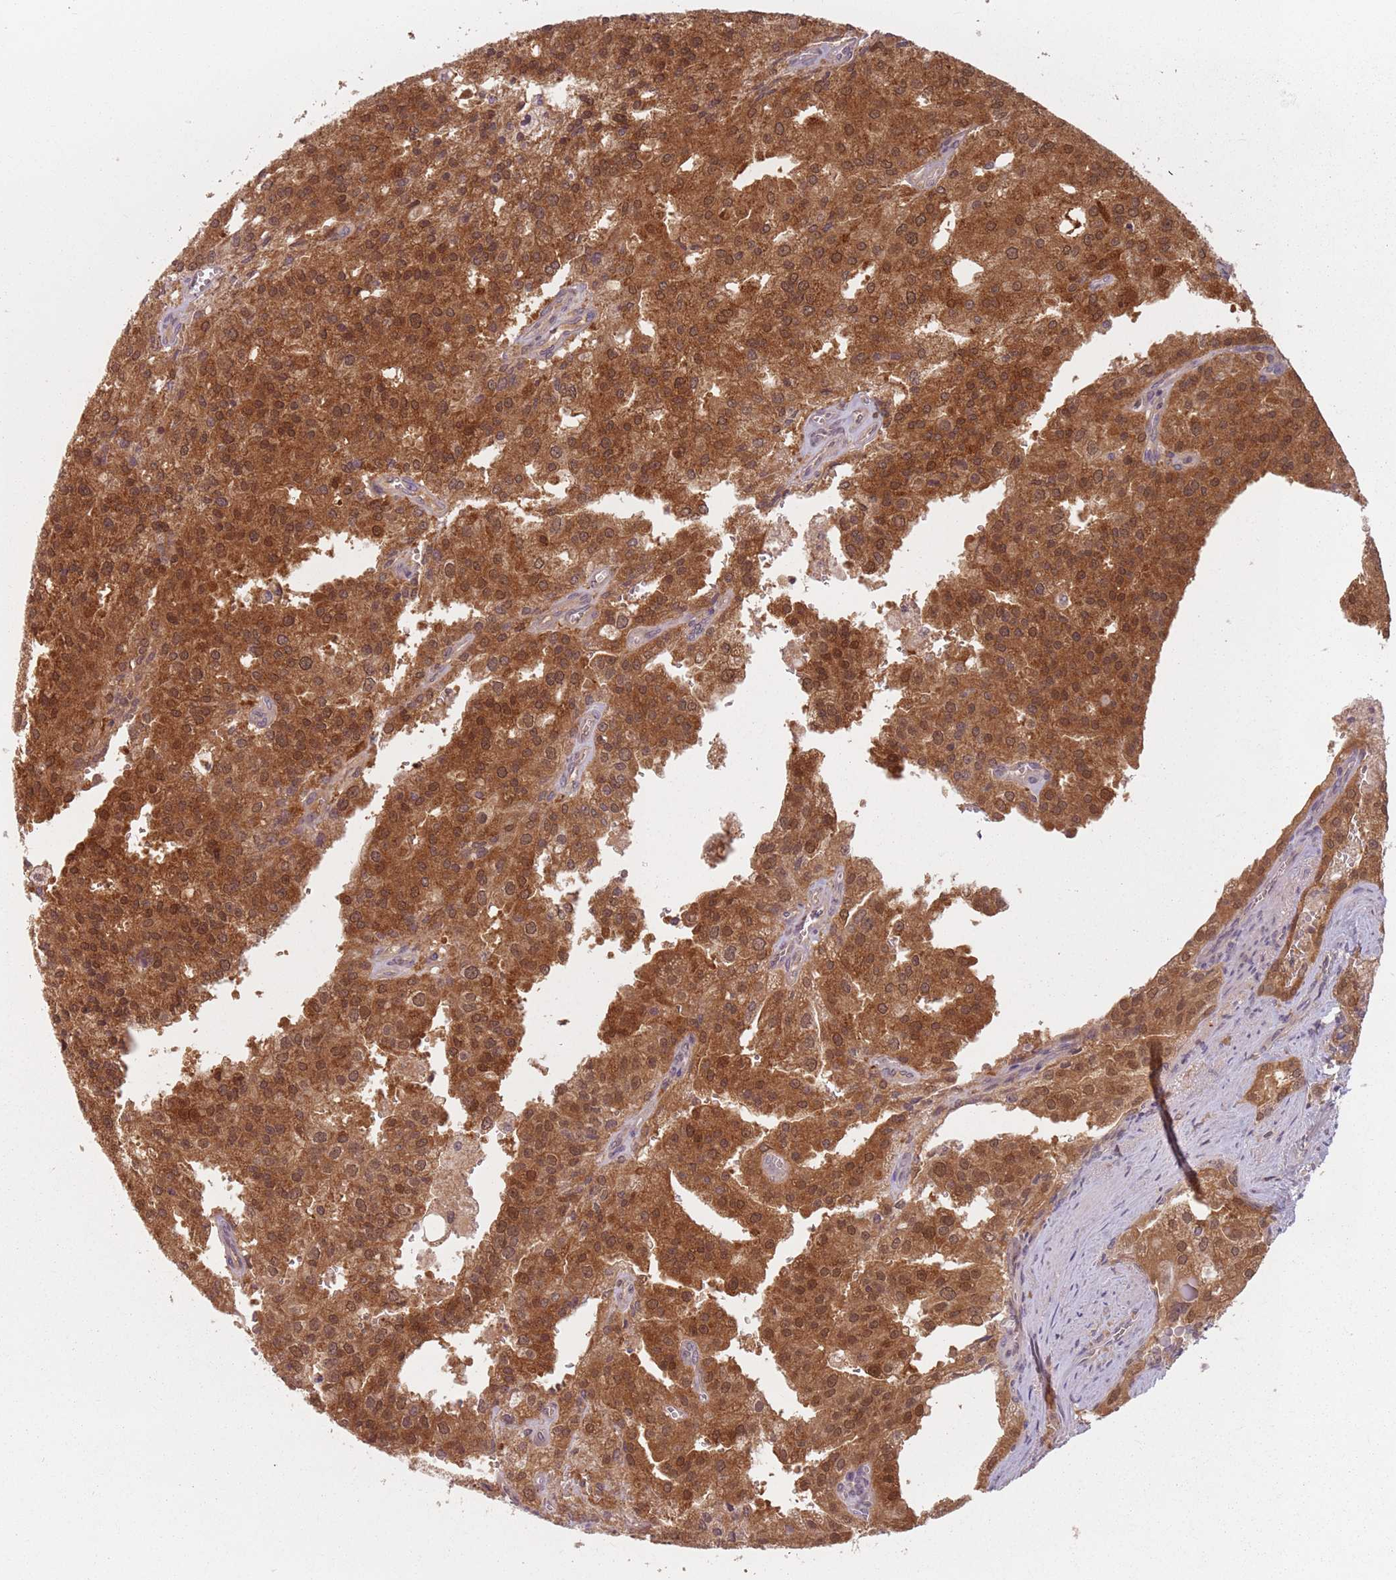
{"staining": {"intensity": "strong", "quantity": ">75%", "location": "cytoplasmic/membranous,nuclear"}, "tissue": "prostate cancer", "cell_type": "Tumor cells", "image_type": "cancer", "snomed": [{"axis": "morphology", "description": "Adenocarcinoma, High grade"}, {"axis": "topography", "description": "Prostate"}], "caption": "High-power microscopy captured an IHC photomicrograph of prostate cancer (adenocarcinoma (high-grade)), revealing strong cytoplasmic/membranous and nuclear positivity in about >75% of tumor cells.", "gene": "NAXE", "patient": {"sex": "male", "age": 68}}